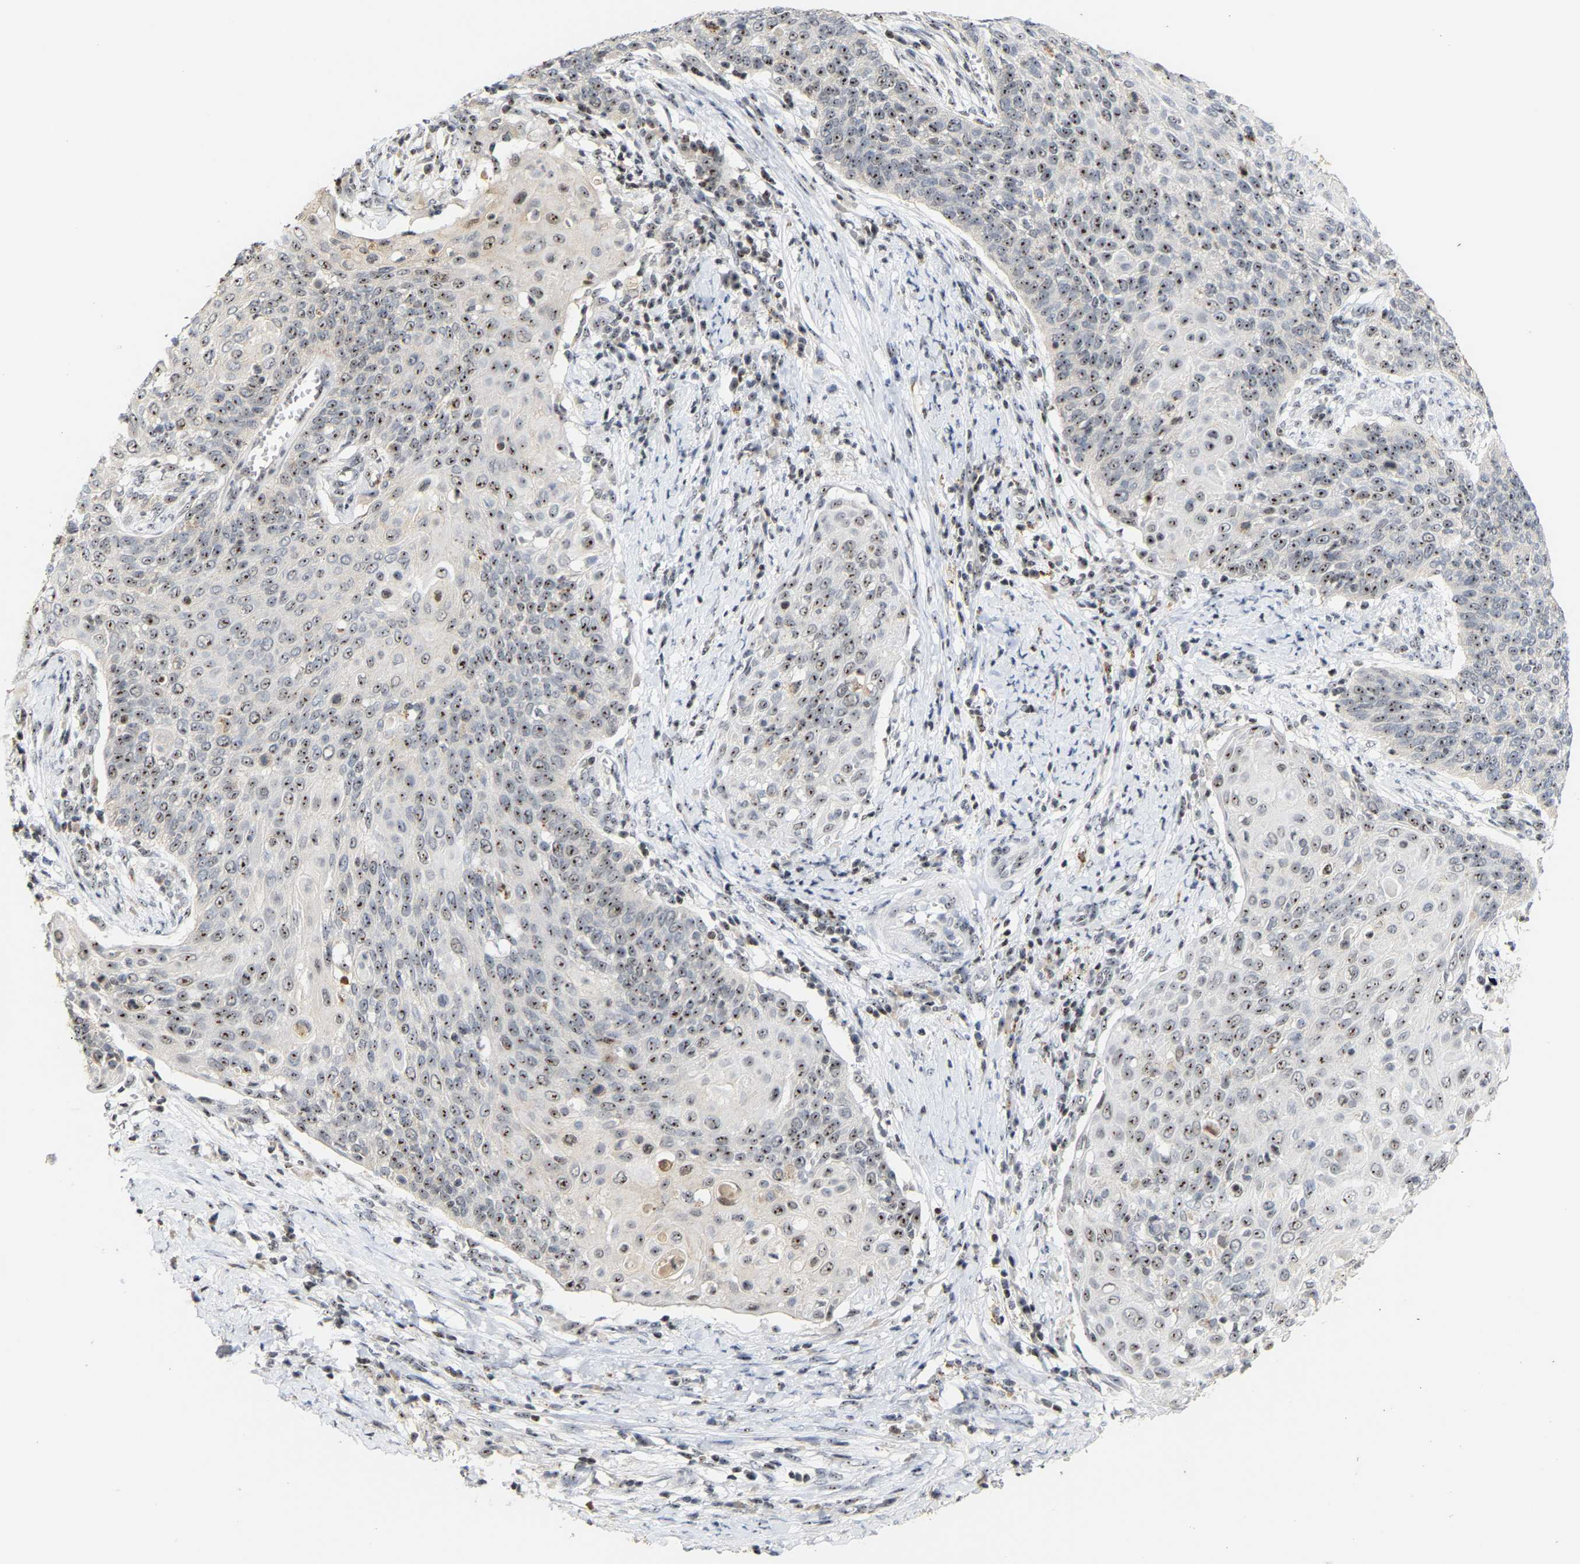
{"staining": {"intensity": "moderate", "quantity": ">75%", "location": "nuclear"}, "tissue": "cervical cancer", "cell_type": "Tumor cells", "image_type": "cancer", "snomed": [{"axis": "morphology", "description": "Squamous cell carcinoma, NOS"}, {"axis": "topography", "description": "Cervix"}], "caption": "Immunohistochemistry of human cervical cancer (squamous cell carcinoma) shows medium levels of moderate nuclear expression in approximately >75% of tumor cells.", "gene": "NOP58", "patient": {"sex": "female", "age": 39}}